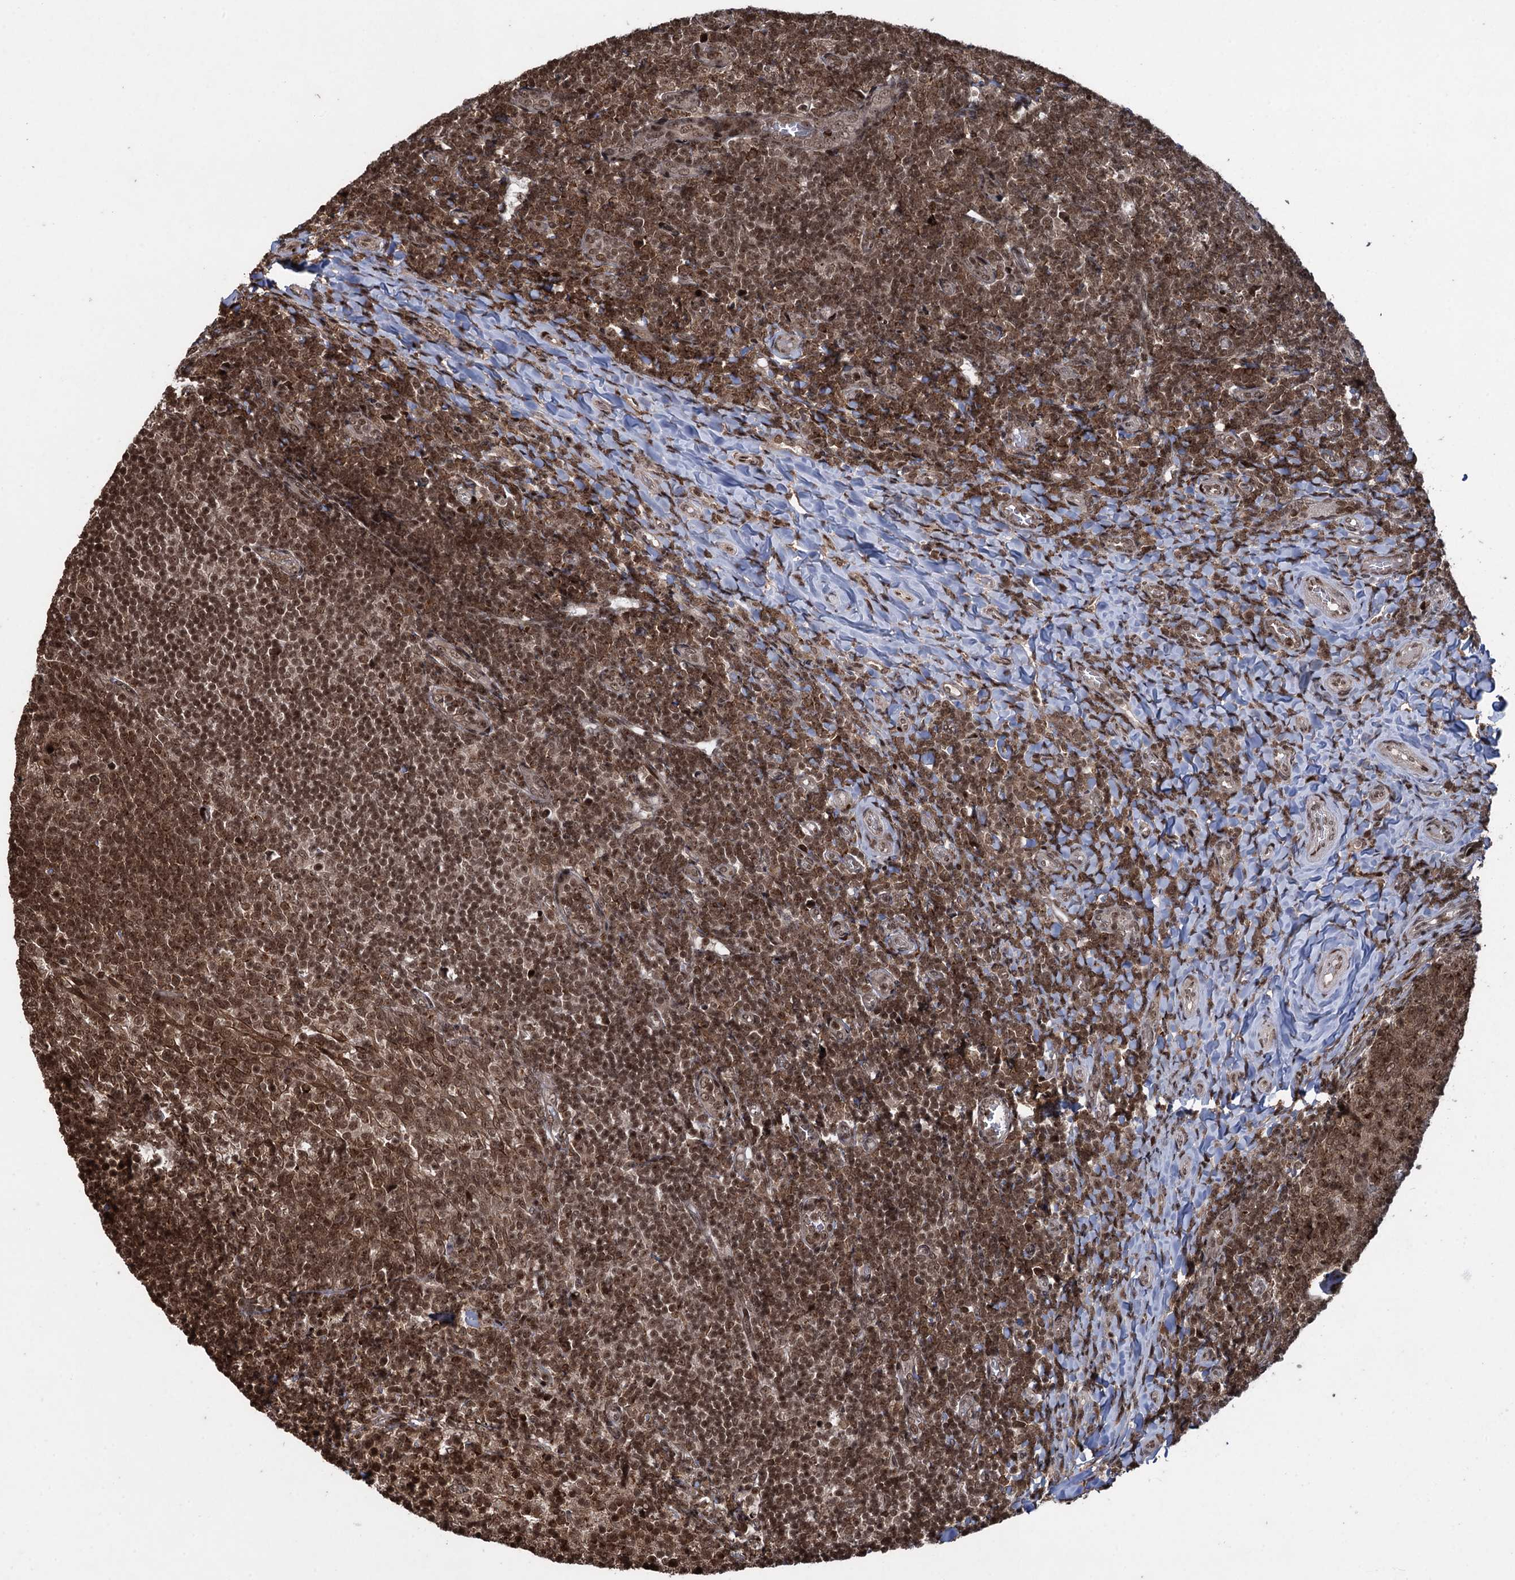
{"staining": {"intensity": "strong", "quantity": ">75%", "location": "nuclear"}, "tissue": "tonsil", "cell_type": "Germinal center cells", "image_type": "normal", "snomed": [{"axis": "morphology", "description": "Normal tissue, NOS"}, {"axis": "topography", "description": "Tonsil"}], "caption": "Immunohistochemistry (IHC) of unremarkable tonsil displays high levels of strong nuclear expression in about >75% of germinal center cells.", "gene": "ZNF169", "patient": {"sex": "female", "age": 10}}